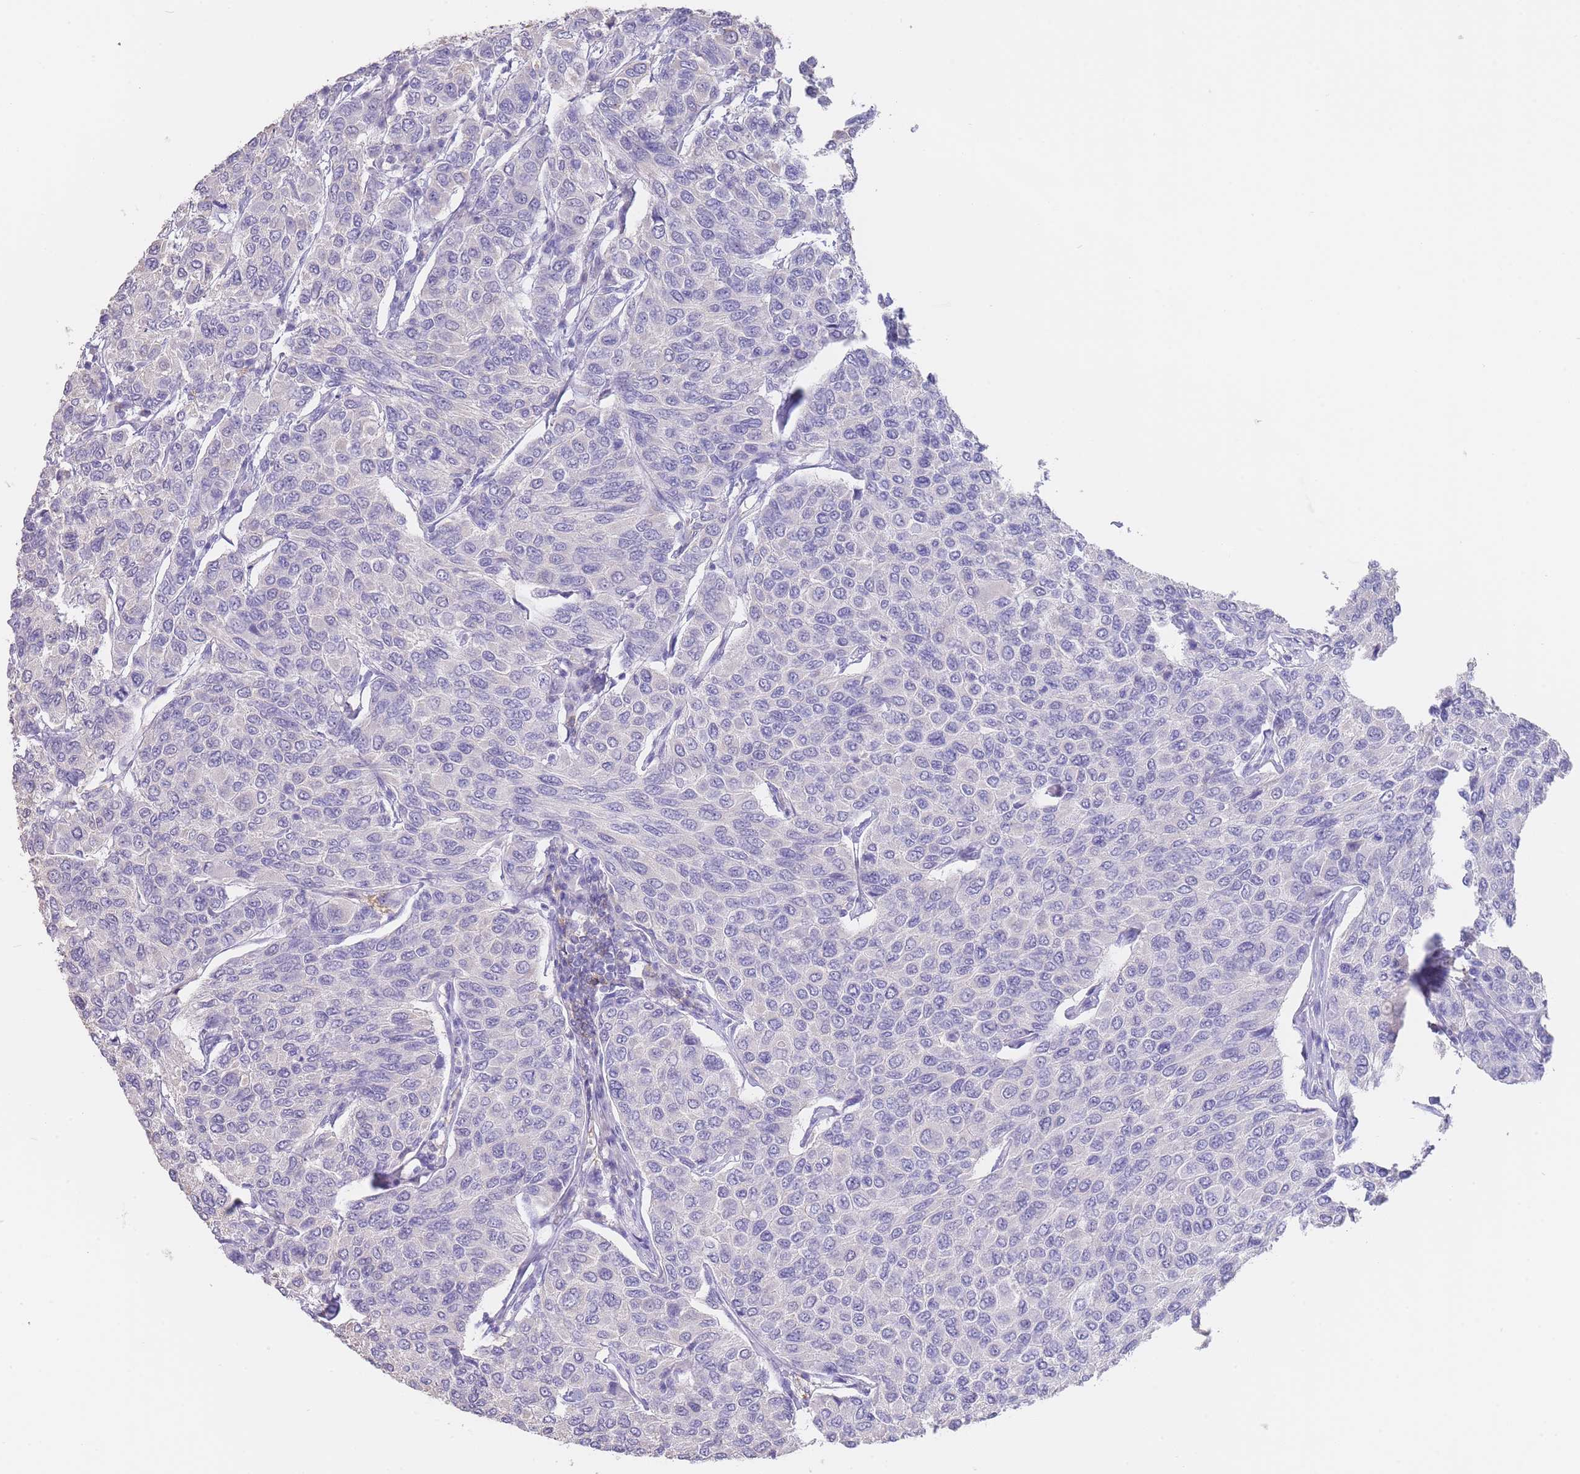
{"staining": {"intensity": "negative", "quantity": "none", "location": "none"}, "tissue": "breast cancer", "cell_type": "Tumor cells", "image_type": "cancer", "snomed": [{"axis": "morphology", "description": "Duct carcinoma"}, {"axis": "topography", "description": "Breast"}], "caption": "This is an immunohistochemistry (IHC) photomicrograph of human breast cancer (infiltrating ductal carcinoma). There is no positivity in tumor cells.", "gene": "CD37", "patient": {"sex": "female", "age": 55}}